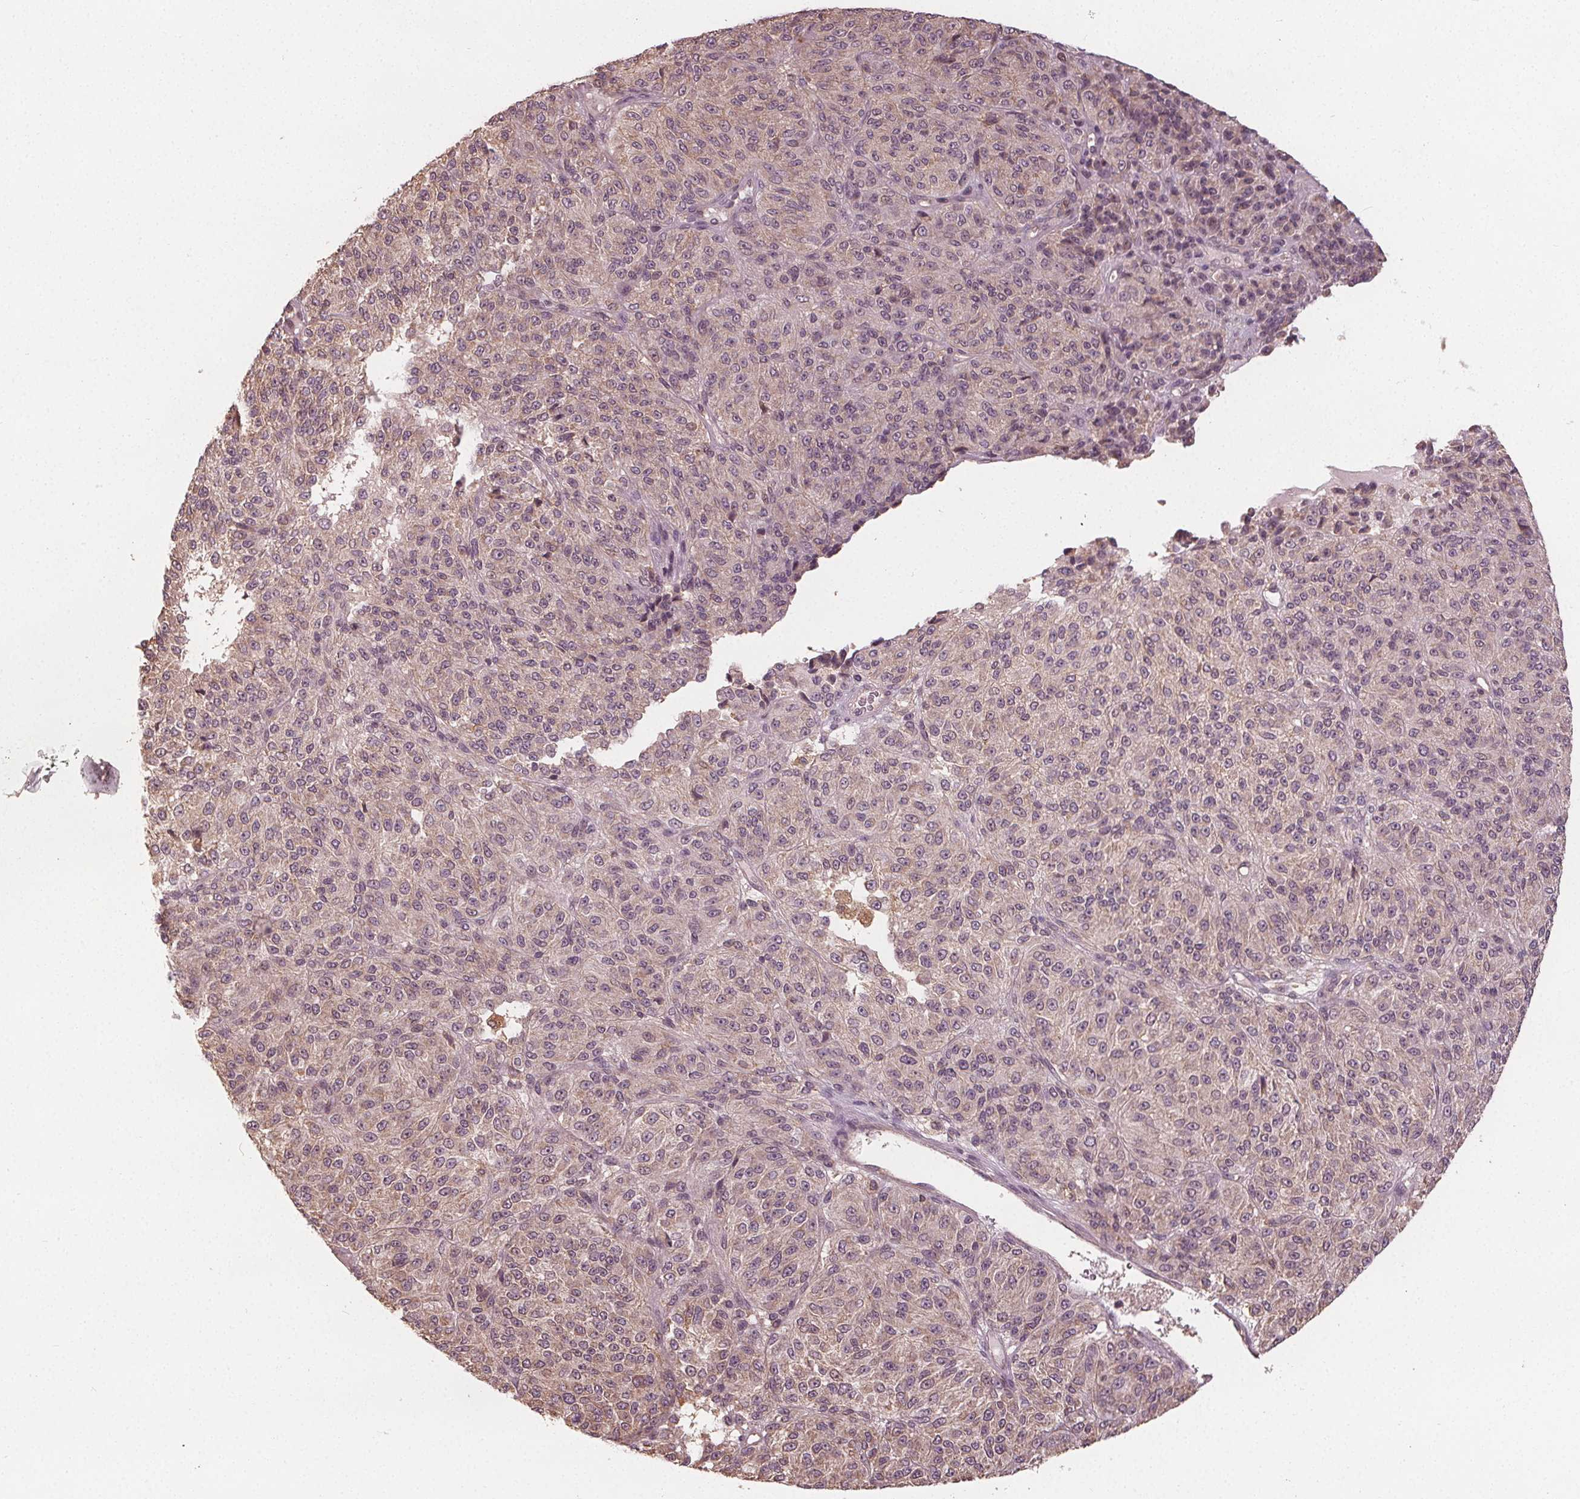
{"staining": {"intensity": "weak", "quantity": "<25%", "location": "cytoplasmic/membranous"}, "tissue": "melanoma", "cell_type": "Tumor cells", "image_type": "cancer", "snomed": [{"axis": "morphology", "description": "Malignant melanoma, Metastatic site"}, {"axis": "topography", "description": "Brain"}], "caption": "Immunohistochemistry of human malignant melanoma (metastatic site) shows no expression in tumor cells.", "gene": "GNB2", "patient": {"sex": "female", "age": 56}}